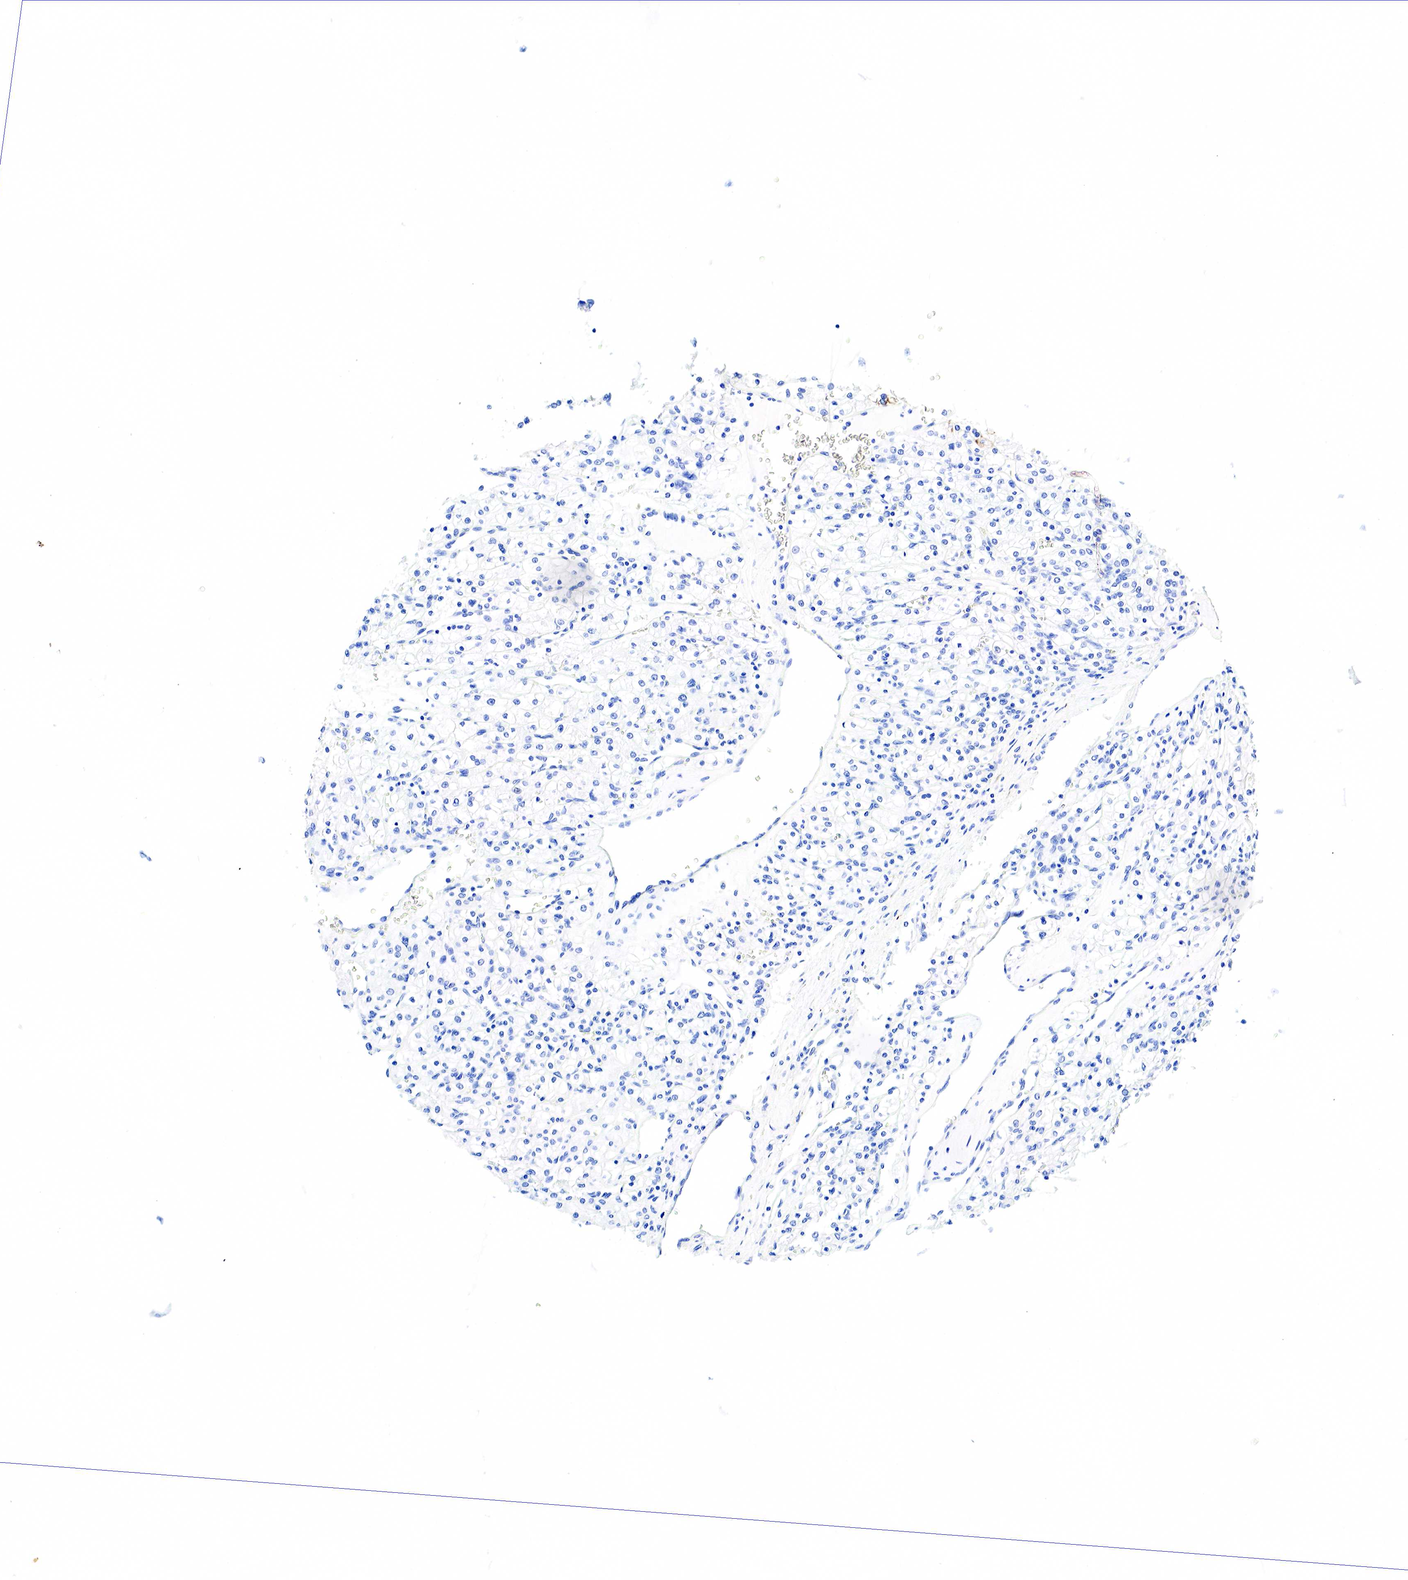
{"staining": {"intensity": "negative", "quantity": "none", "location": "none"}, "tissue": "renal cancer", "cell_type": "Tumor cells", "image_type": "cancer", "snomed": [{"axis": "morphology", "description": "Adenocarcinoma, NOS"}, {"axis": "topography", "description": "Kidney"}], "caption": "This is an immunohistochemistry image of human adenocarcinoma (renal). There is no expression in tumor cells.", "gene": "KRT7", "patient": {"sex": "female", "age": 62}}